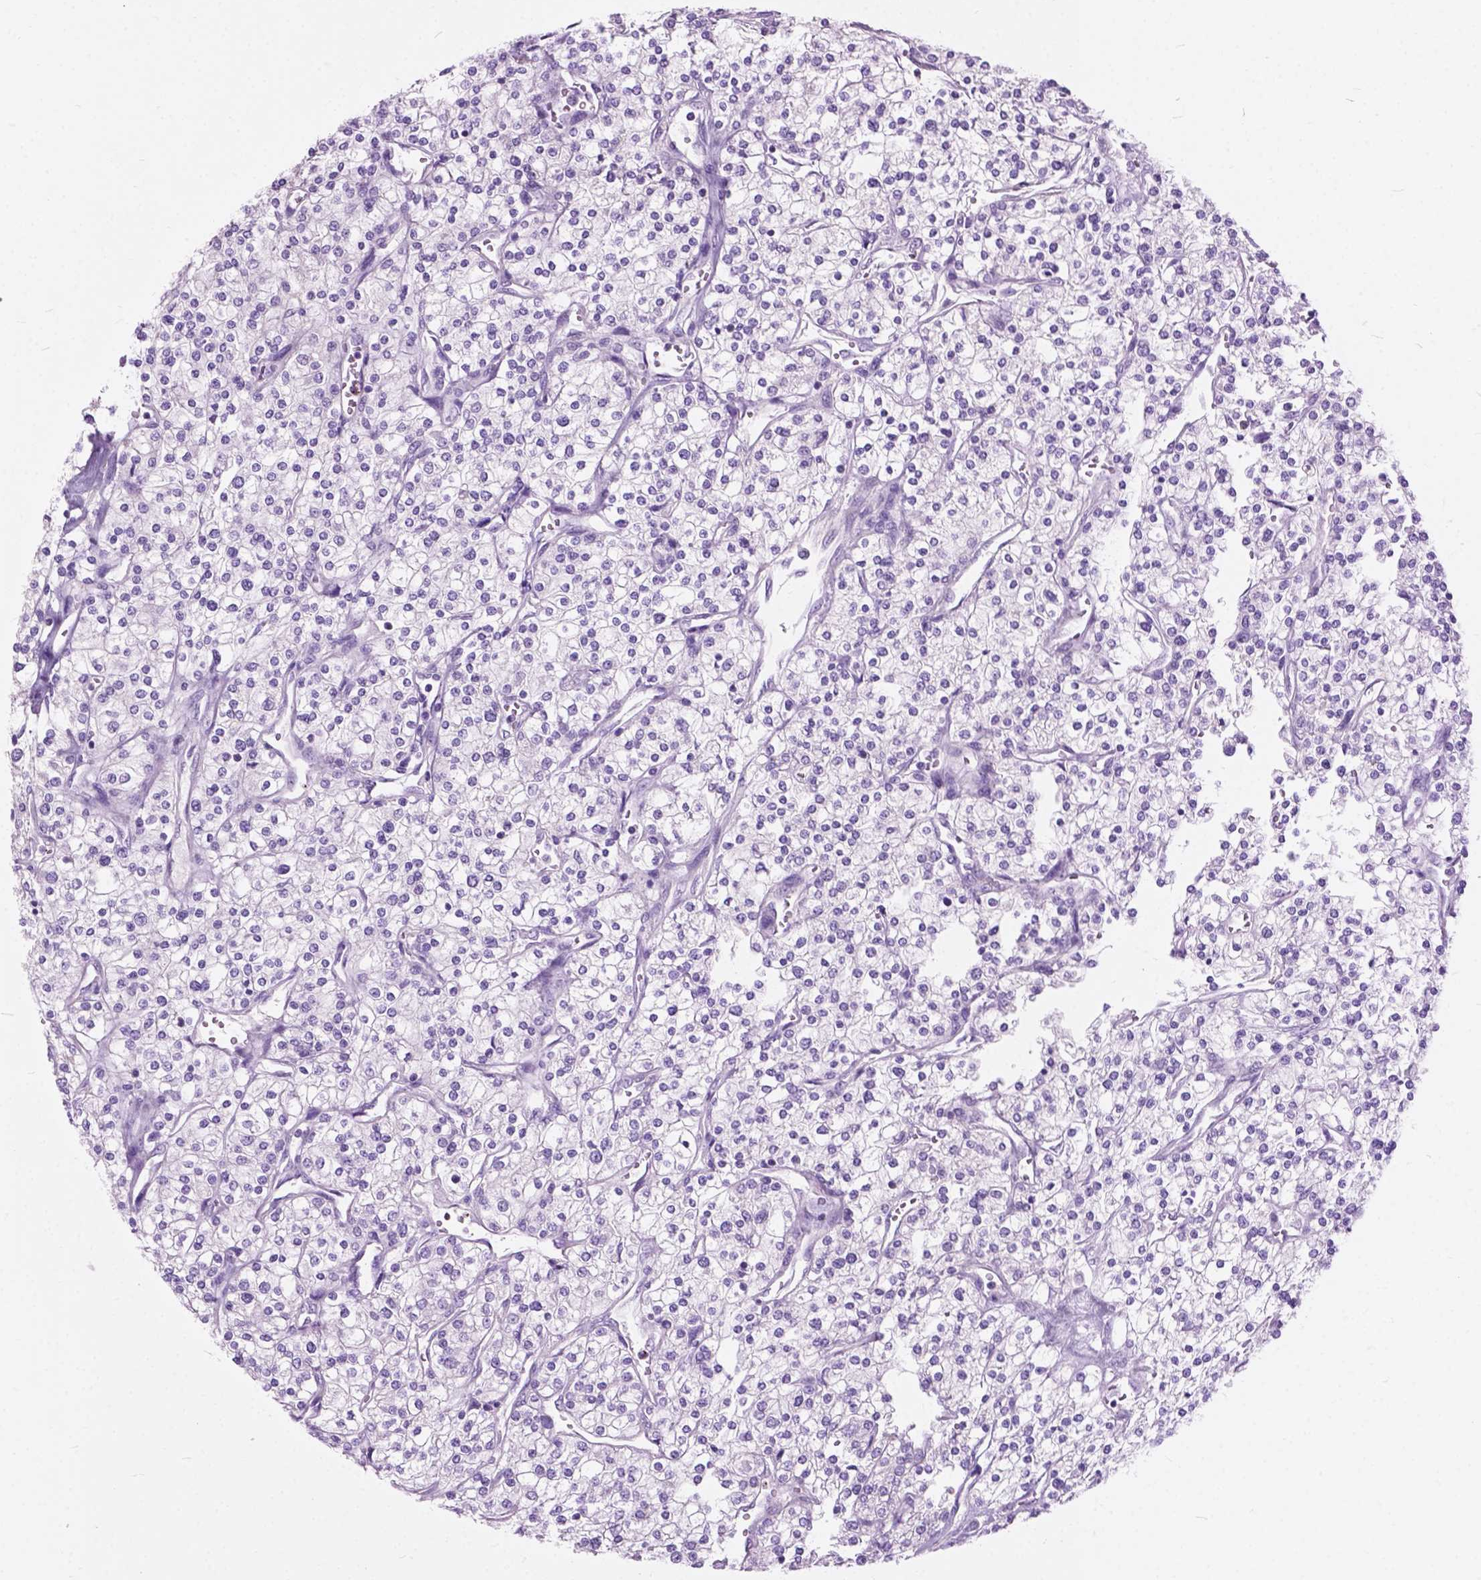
{"staining": {"intensity": "negative", "quantity": "none", "location": "none"}, "tissue": "renal cancer", "cell_type": "Tumor cells", "image_type": "cancer", "snomed": [{"axis": "morphology", "description": "Adenocarcinoma, NOS"}, {"axis": "topography", "description": "Kidney"}], "caption": "Tumor cells are negative for protein expression in human renal cancer (adenocarcinoma).", "gene": "PRR35", "patient": {"sex": "male", "age": 80}}